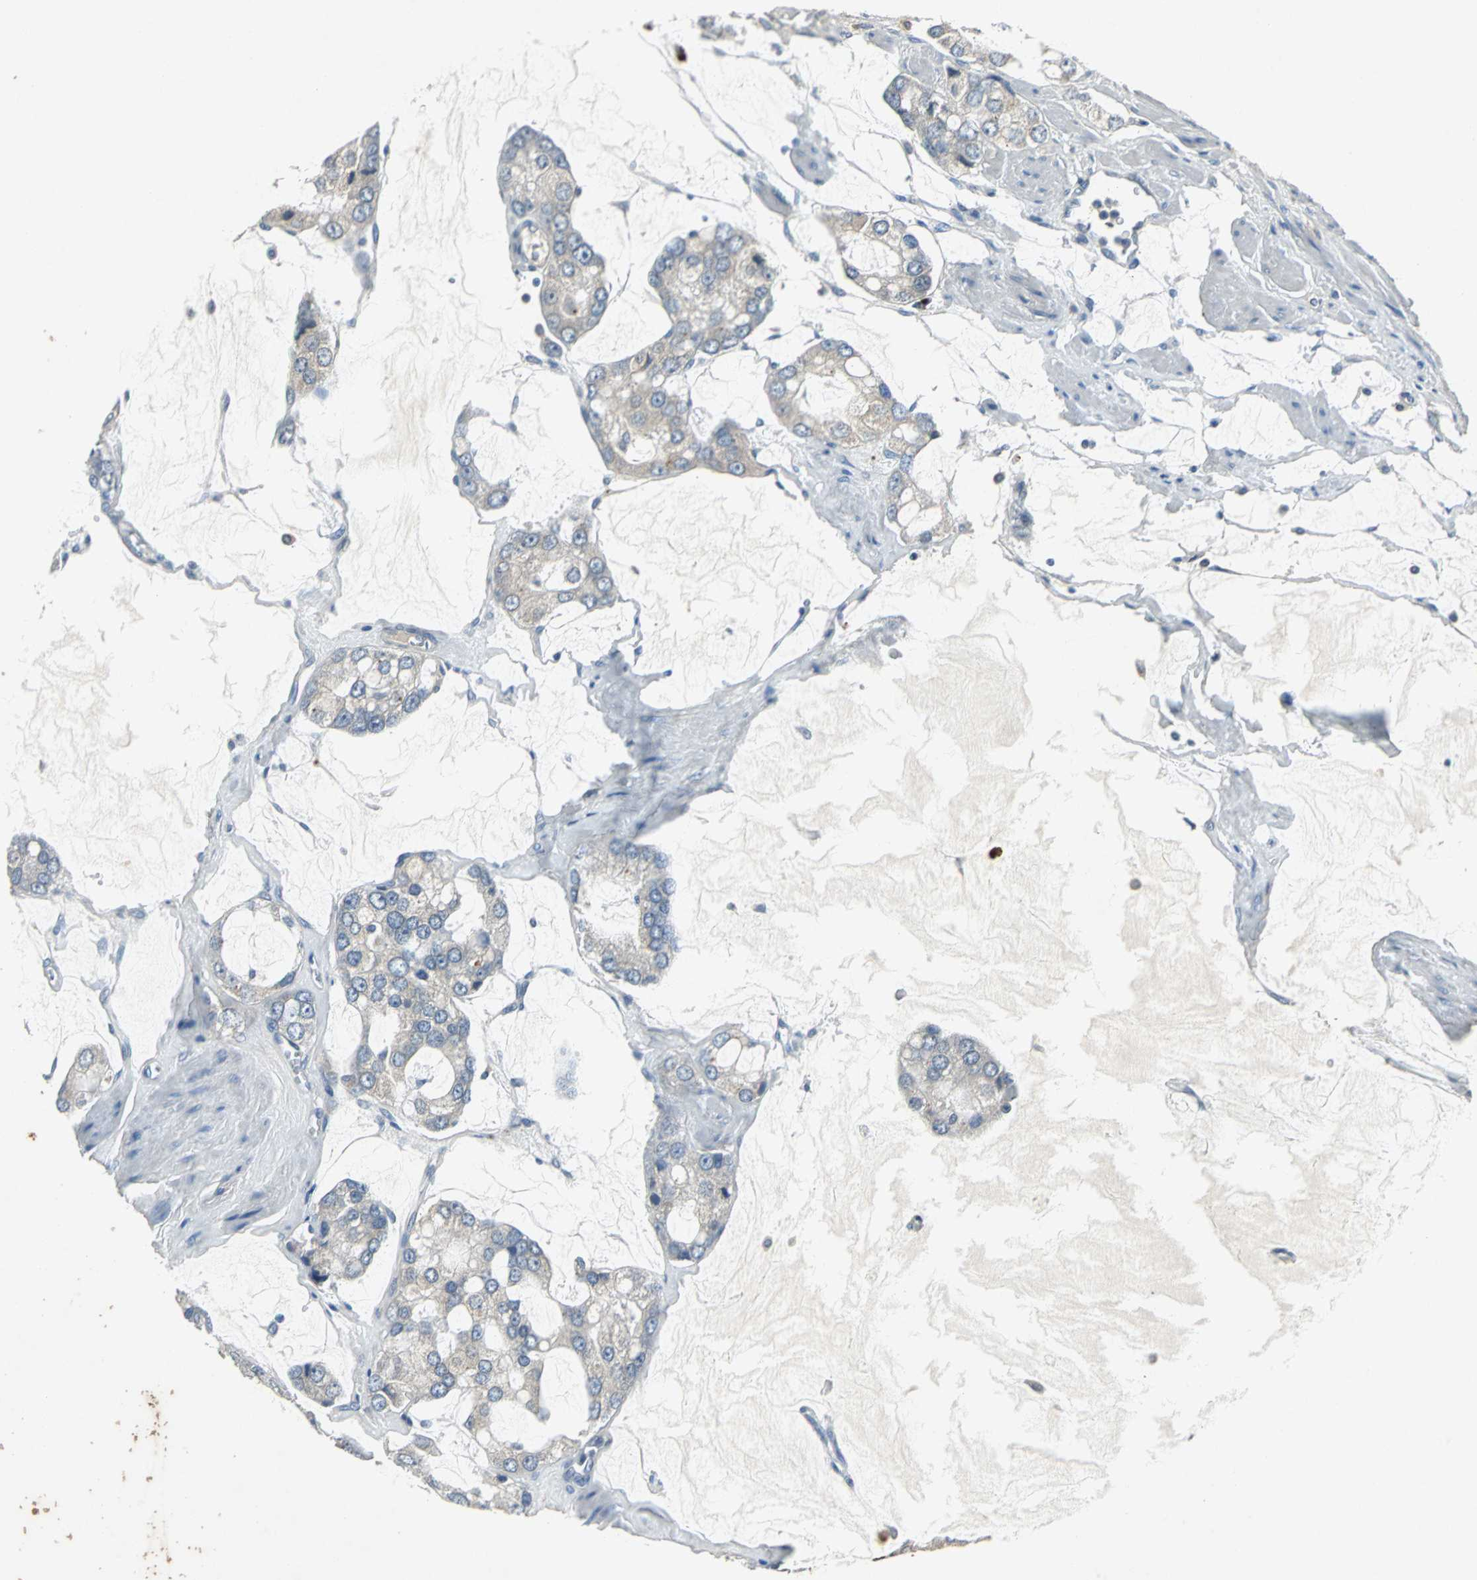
{"staining": {"intensity": "negative", "quantity": "none", "location": "none"}, "tissue": "prostate cancer", "cell_type": "Tumor cells", "image_type": "cancer", "snomed": [{"axis": "morphology", "description": "Adenocarcinoma, High grade"}, {"axis": "topography", "description": "Prostate"}], "caption": "Immunohistochemistry (IHC) image of neoplastic tissue: adenocarcinoma (high-grade) (prostate) stained with DAB demonstrates no significant protein staining in tumor cells. (Immunohistochemistry (IHC), brightfield microscopy, high magnification).", "gene": "SLC2A13", "patient": {"sex": "male", "age": 67}}